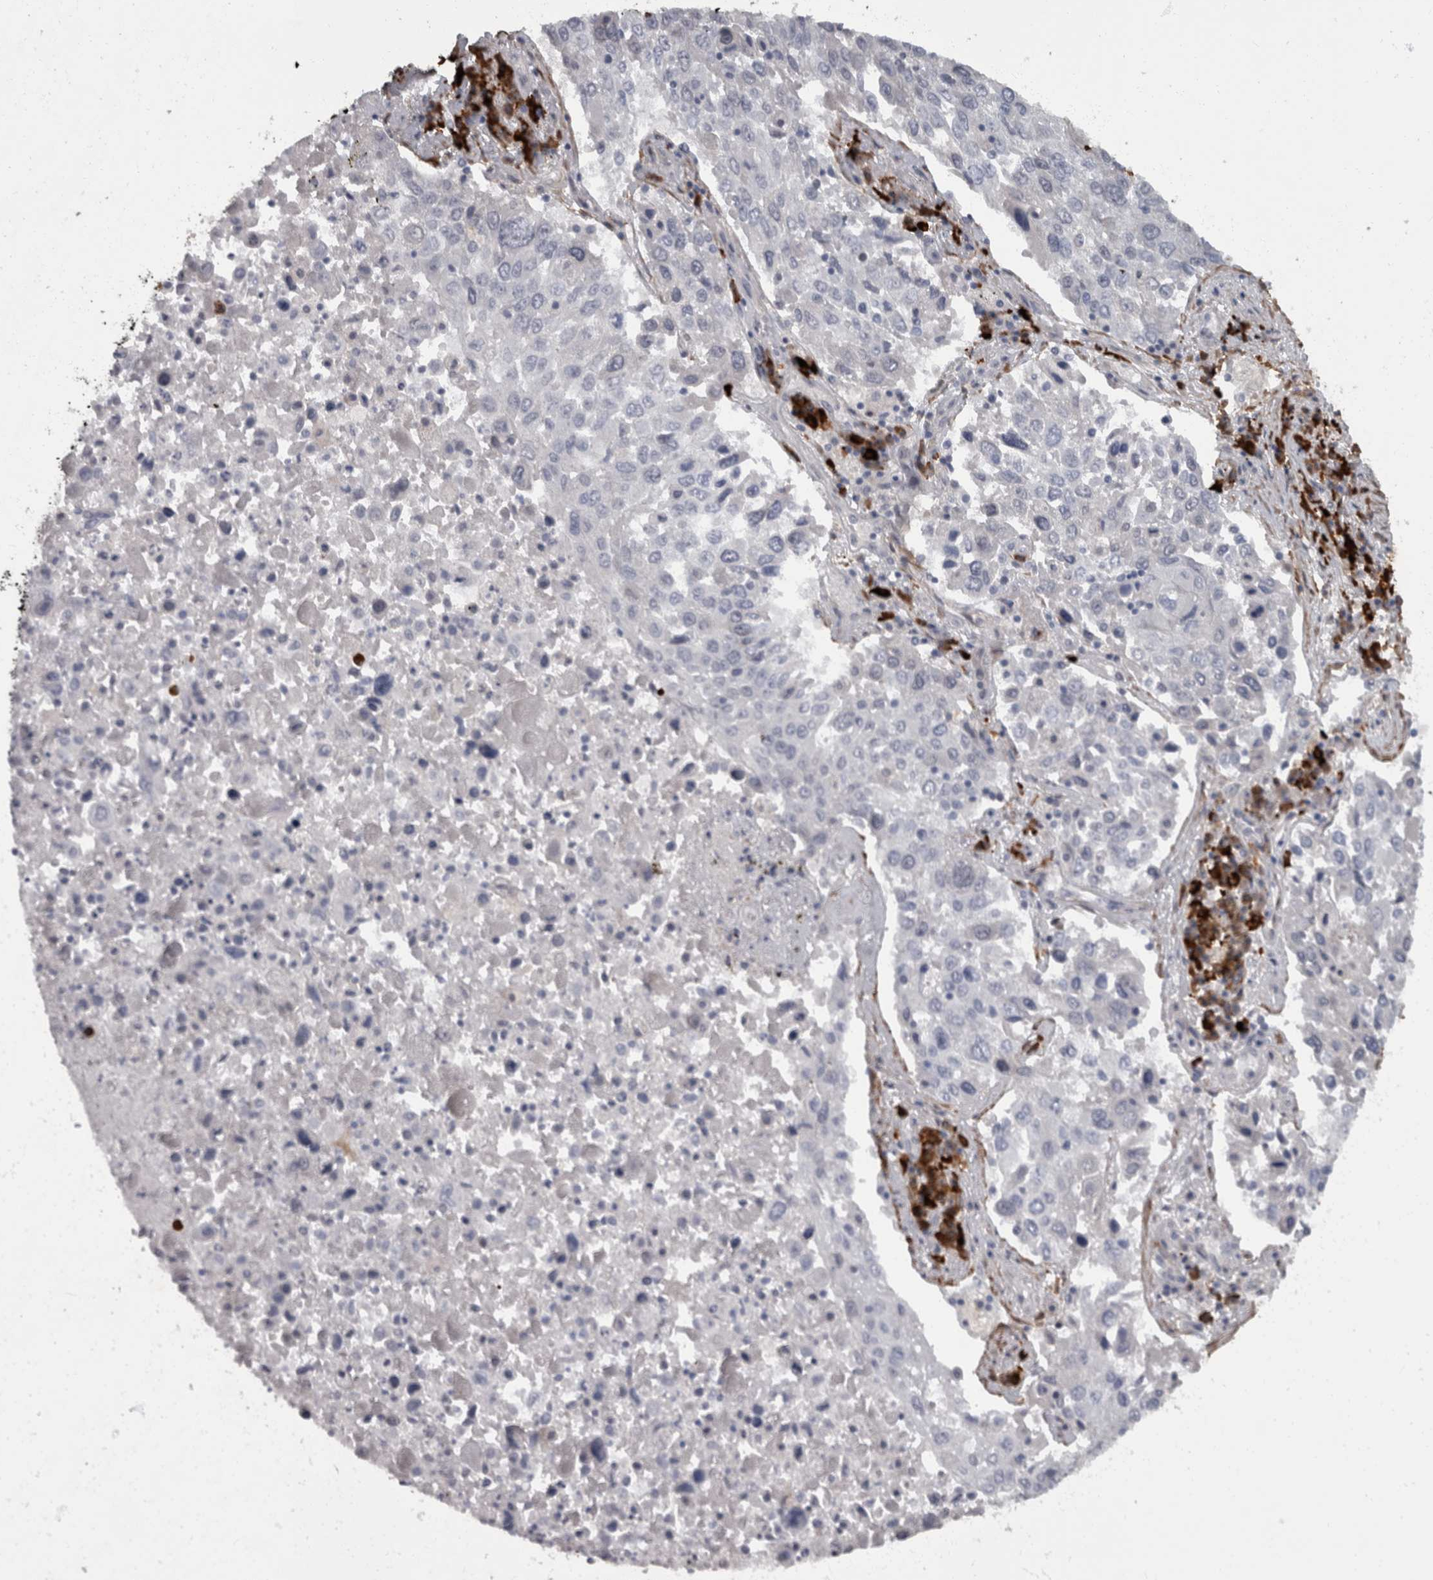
{"staining": {"intensity": "negative", "quantity": "none", "location": "none"}, "tissue": "lung cancer", "cell_type": "Tumor cells", "image_type": "cancer", "snomed": [{"axis": "morphology", "description": "Squamous cell carcinoma, NOS"}, {"axis": "topography", "description": "Lung"}], "caption": "Photomicrograph shows no protein expression in tumor cells of lung cancer tissue.", "gene": "MASTL", "patient": {"sex": "male", "age": 65}}